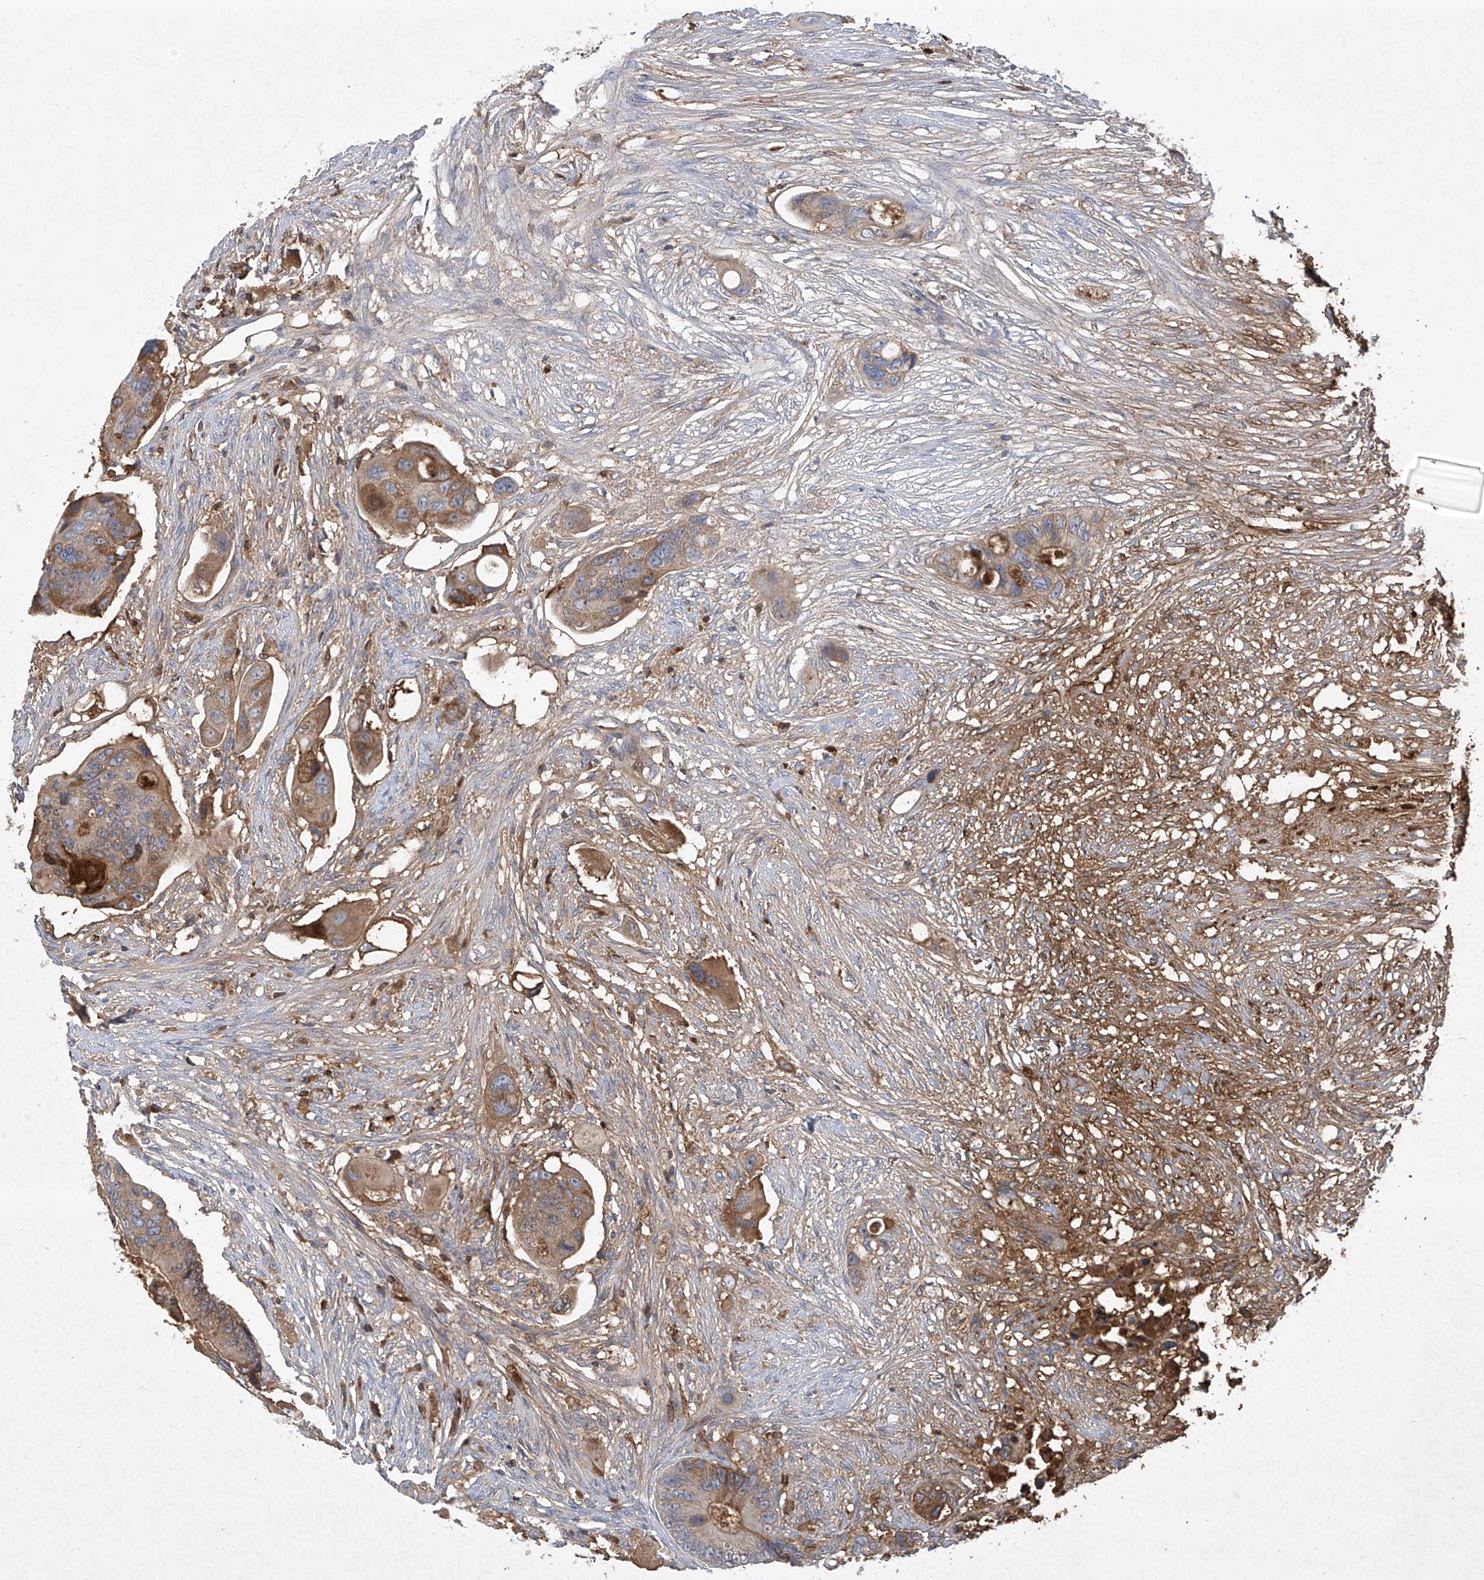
{"staining": {"intensity": "weak", "quantity": "25%-75%", "location": "cytoplasmic/membranous"}, "tissue": "colorectal cancer", "cell_type": "Tumor cells", "image_type": "cancer", "snomed": [{"axis": "morphology", "description": "Adenocarcinoma, NOS"}, {"axis": "topography", "description": "Colon"}], "caption": "Brown immunohistochemical staining in human colorectal adenocarcinoma demonstrates weak cytoplasmic/membranous positivity in approximately 25%-75% of tumor cells.", "gene": "HAS3", "patient": {"sex": "female", "age": 57}}